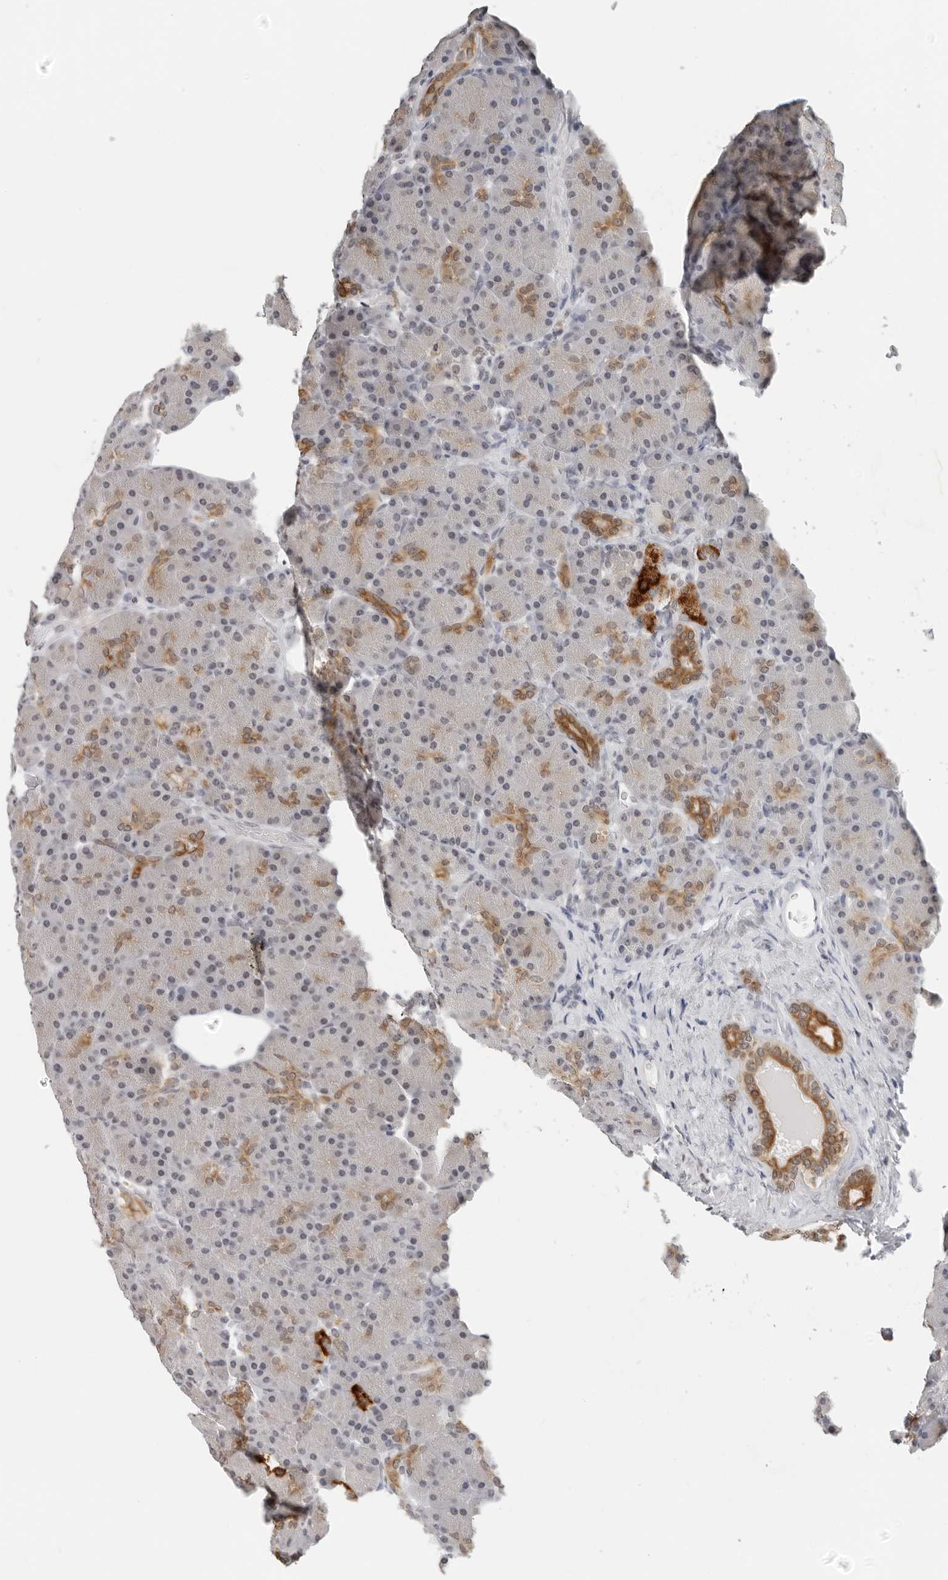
{"staining": {"intensity": "moderate", "quantity": "<25%", "location": "cytoplasmic/membranous"}, "tissue": "pancreas", "cell_type": "Exocrine glandular cells", "image_type": "normal", "snomed": [{"axis": "morphology", "description": "Normal tissue, NOS"}, {"axis": "topography", "description": "Pancreas"}], "caption": "Immunohistochemistry (IHC) image of benign human pancreas stained for a protein (brown), which shows low levels of moderate cytoplasmic/membranous positivity in approximately <25% of exocrine glandular cells.", "gene": "FLG2", "patient": {"sex": "female", "age": 43}}